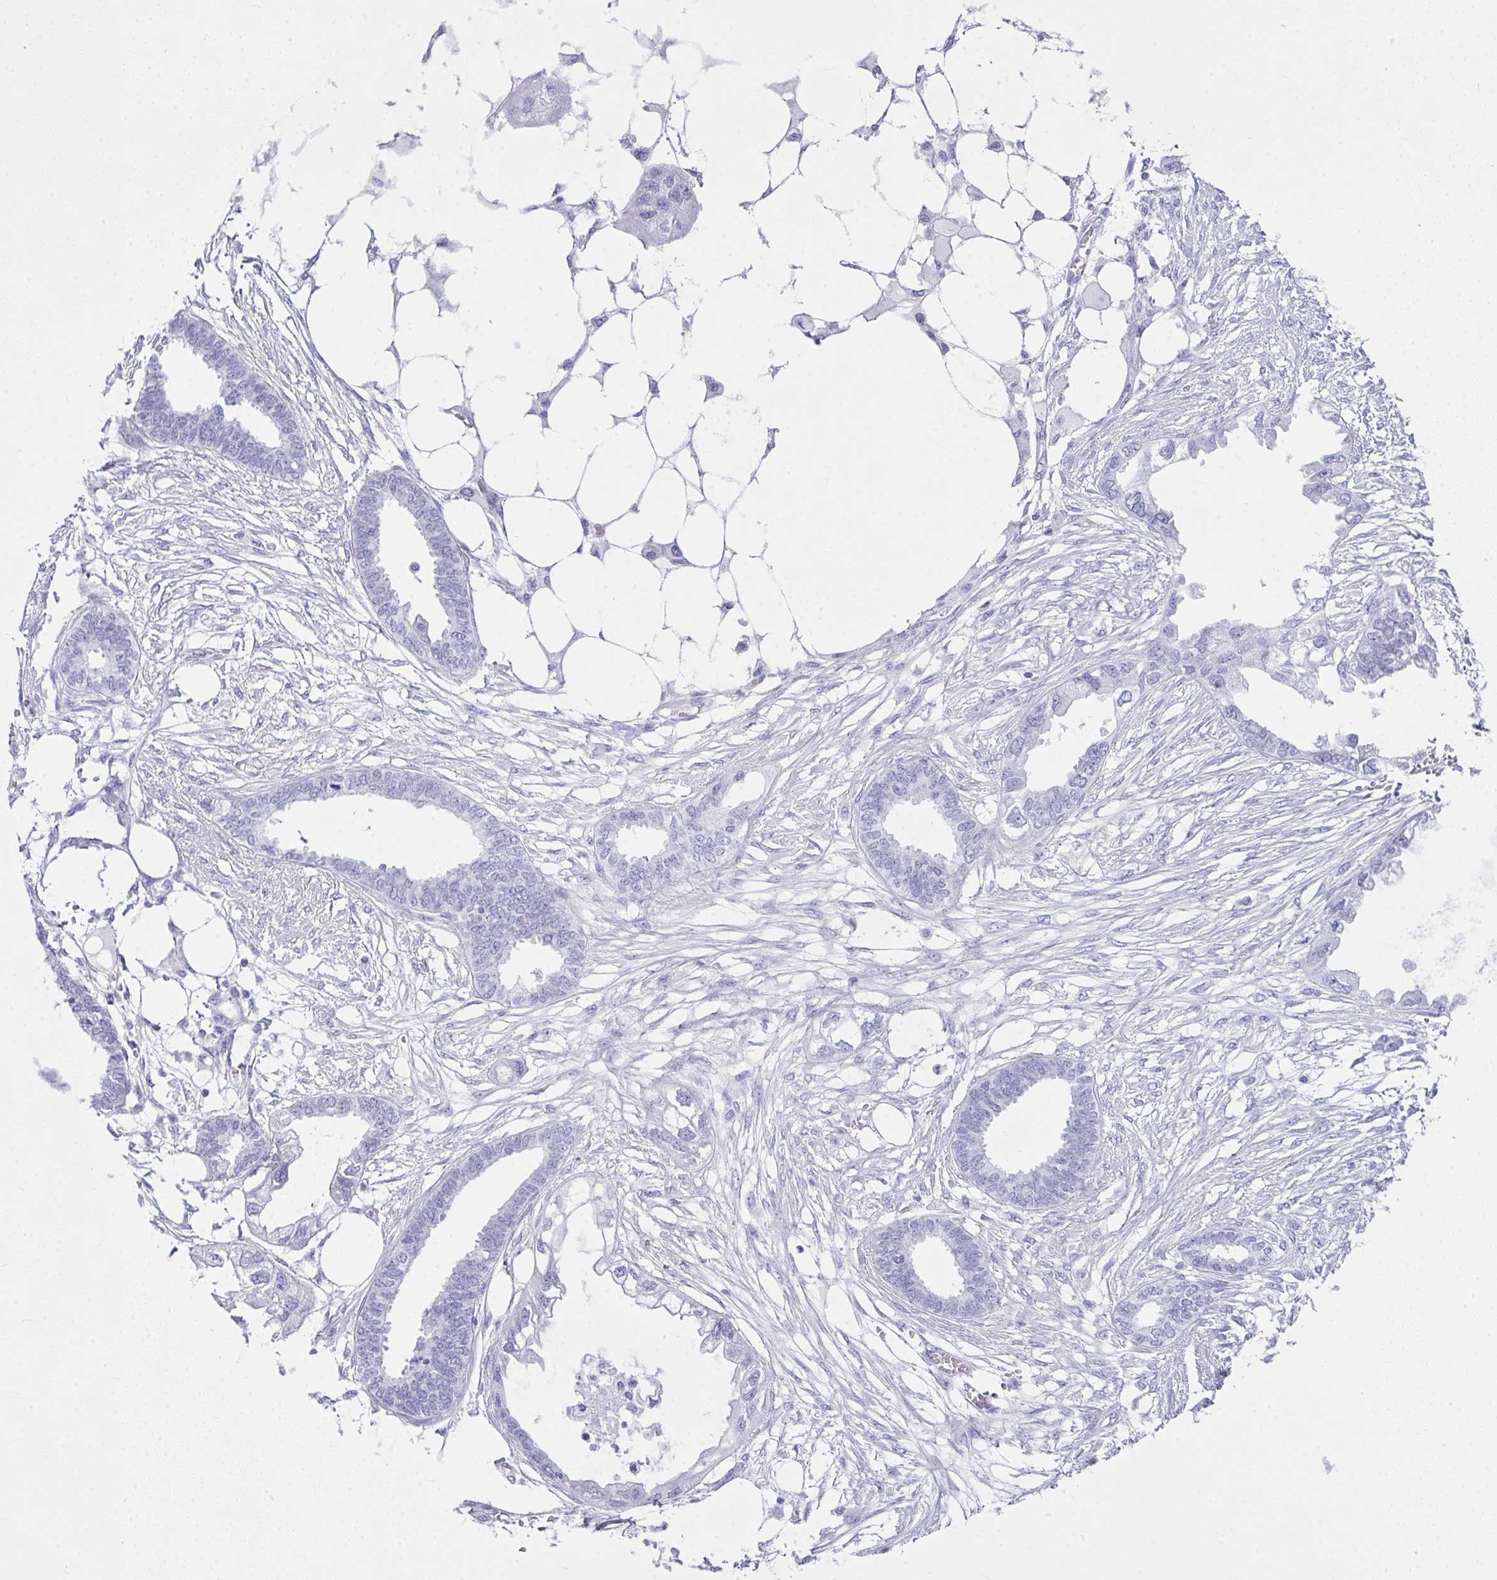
{"staining": {"intensity": "negative", "quantity": "none", "location": "none"}, "tissue": "endometrial cancer", "cell_type": "Tumor cells", "image_type": "cancer", "snomed": [{"axis": "morphology", "description": "Adenocarcinoma, NOS"}, {"axis": "morphology", "description": "Adenocarcinoma, metastatic, NOS"}, {"axis": "topography", "description": "Adipose tissue"}, {"axis": "topography", "description": "Endometrium"}], "caption": "High power microscopy photomicrograph of an IHC photomicrograph of endometrial cancer, revealing no significant positivity in tumor cells.", "gene": "LGALS4", "patient": {"sex": "female", "age": 67}}